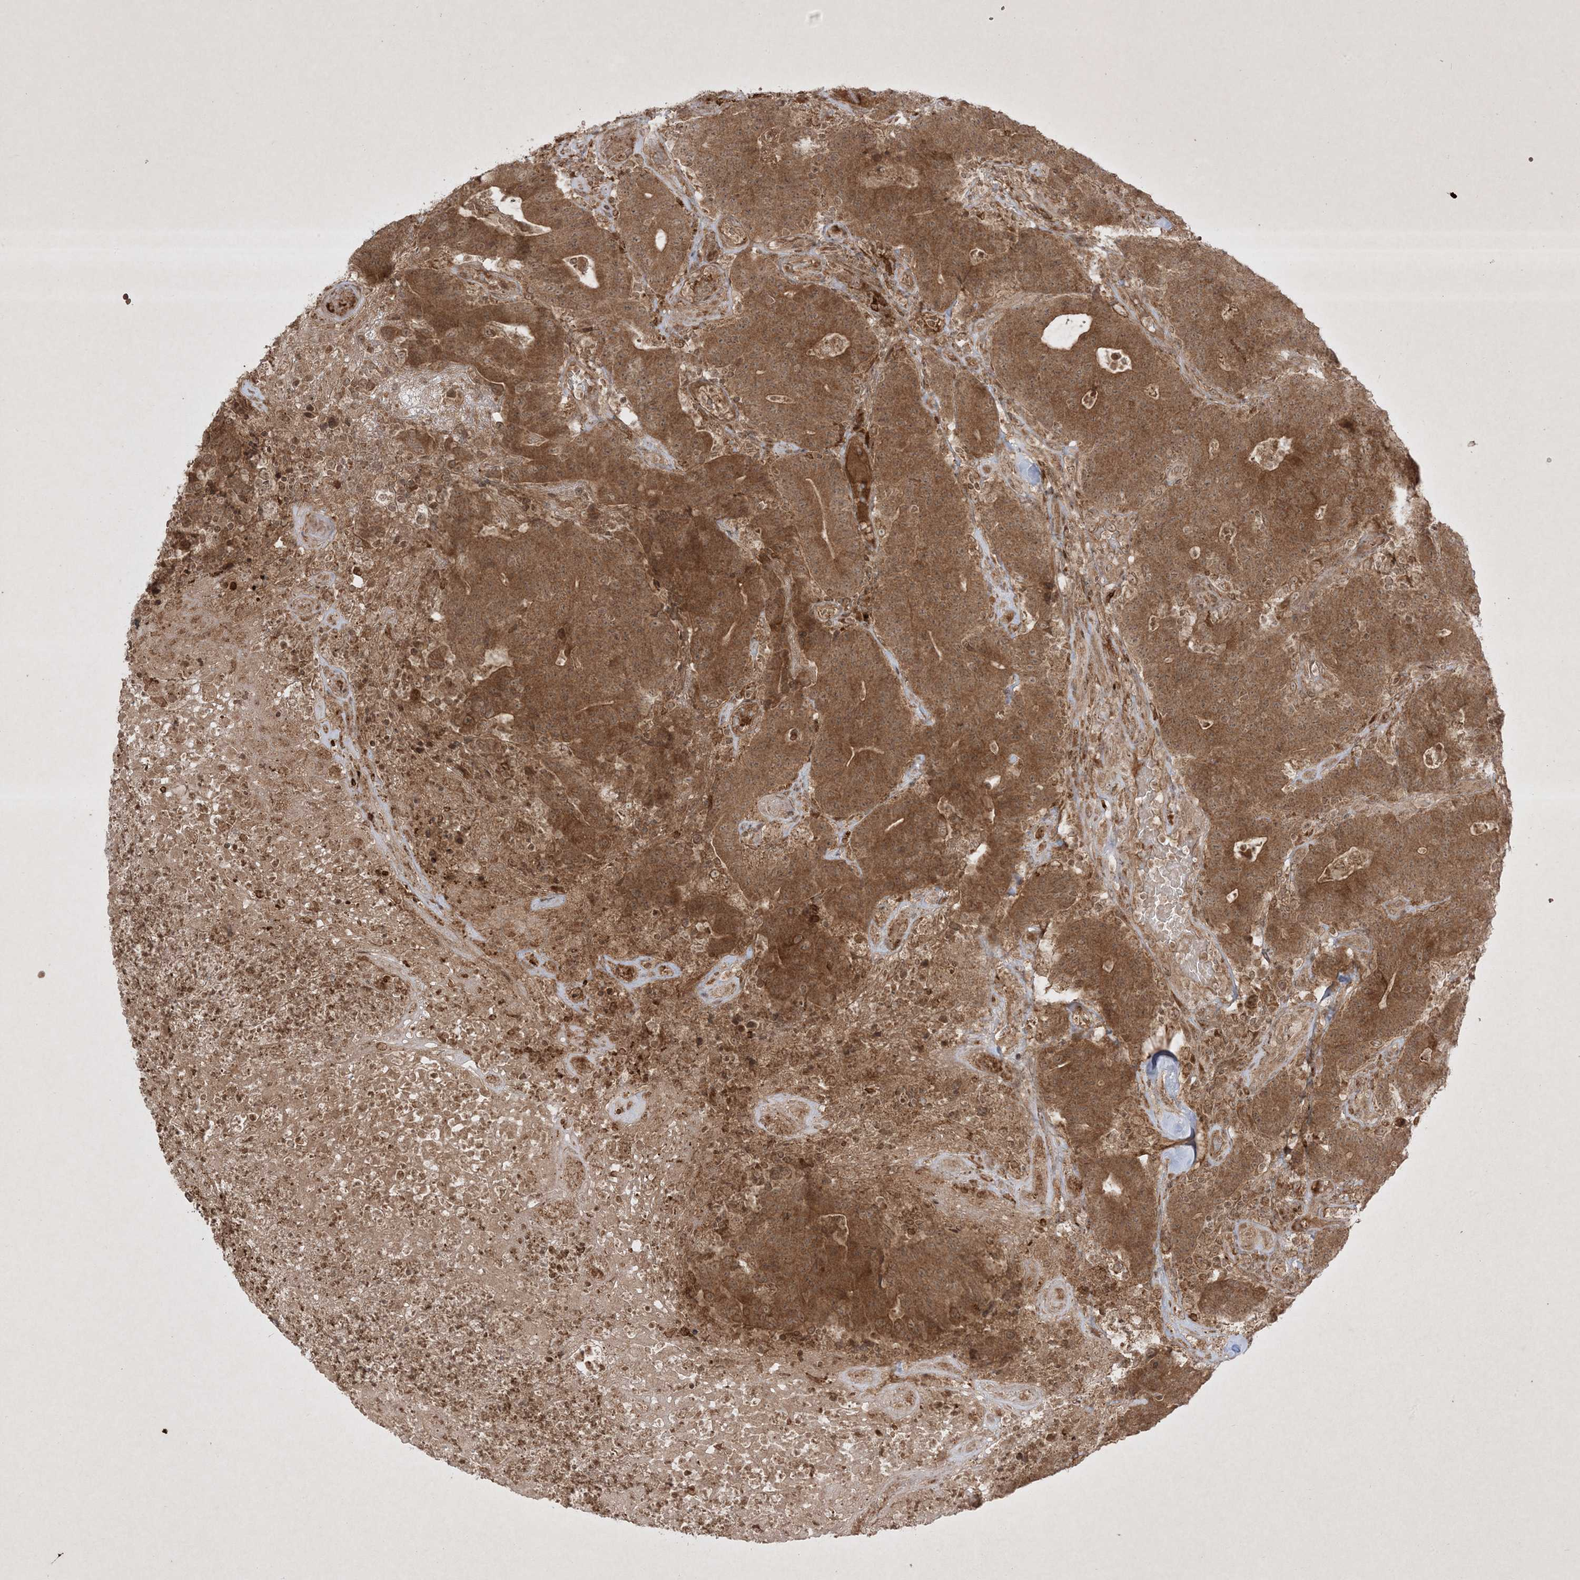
{"staining": {"intensity": "moderate", "quantity": ">75%", "location": "cytoplasmic/membranous"}, "tissue": "colorectal cancer", "cell_type": "Tumor cells", "image_type": "cancer", "snomed": [{"axis": "morphology", "description": "Normal tissue, NOS"}, {"axis": "morphology", "description": "Adenocarcinoma, NOS"}, {"axis": "topography", "description": "Colon"}], "caption": "DAB immunohistochemical staining of colorectal cancer (adenocarcinoma) demonstrates moderate cytoplasmic/membranous protein staining in approximately >75% of tumor cells.", "gene": "PTK6", "patient": {"sex": "female", "age": 75}}